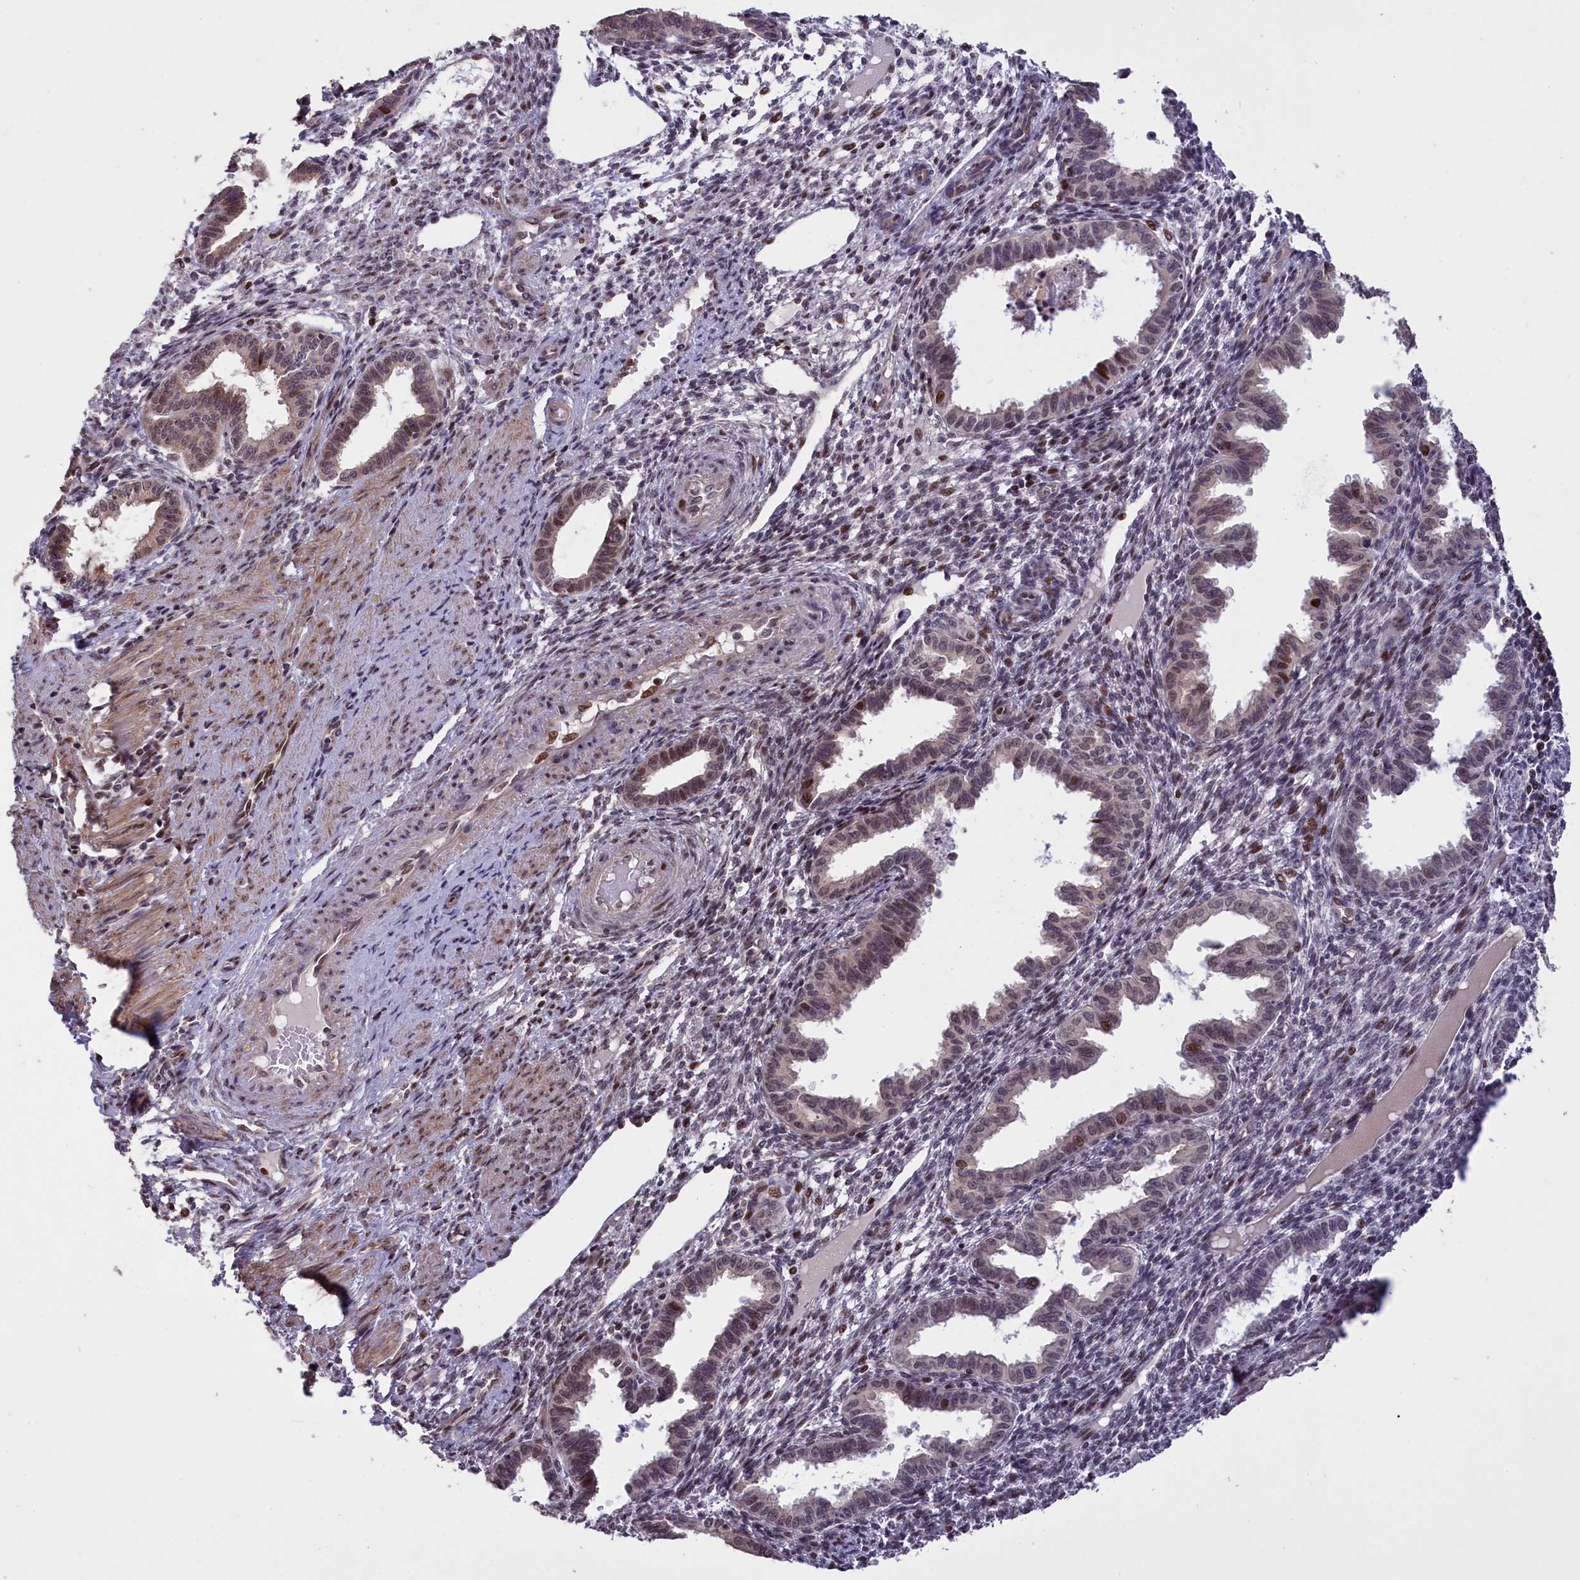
{"staining": {"intensity": "moderate", "quantity": "25%-75%", "location": "nuclear"}, "tissue": "endometrium", "cell_type": "Cells in endometrial stroma", "image_type": "normal", "snomed": [{"axis": "morphology", "description": "Normal tissue, NOS"}, {"axis": "topography", "description": "Endometrium"}], "caption": "A micrograph of endometrium stained for a protein demonstrates moderate nuclear brown staining in cells in endometrial stroma. (Brightfield microscopy of DAB IHC at high magnification).", "gene": "RELB", "patient": {"sex": "female", "age": 33}}